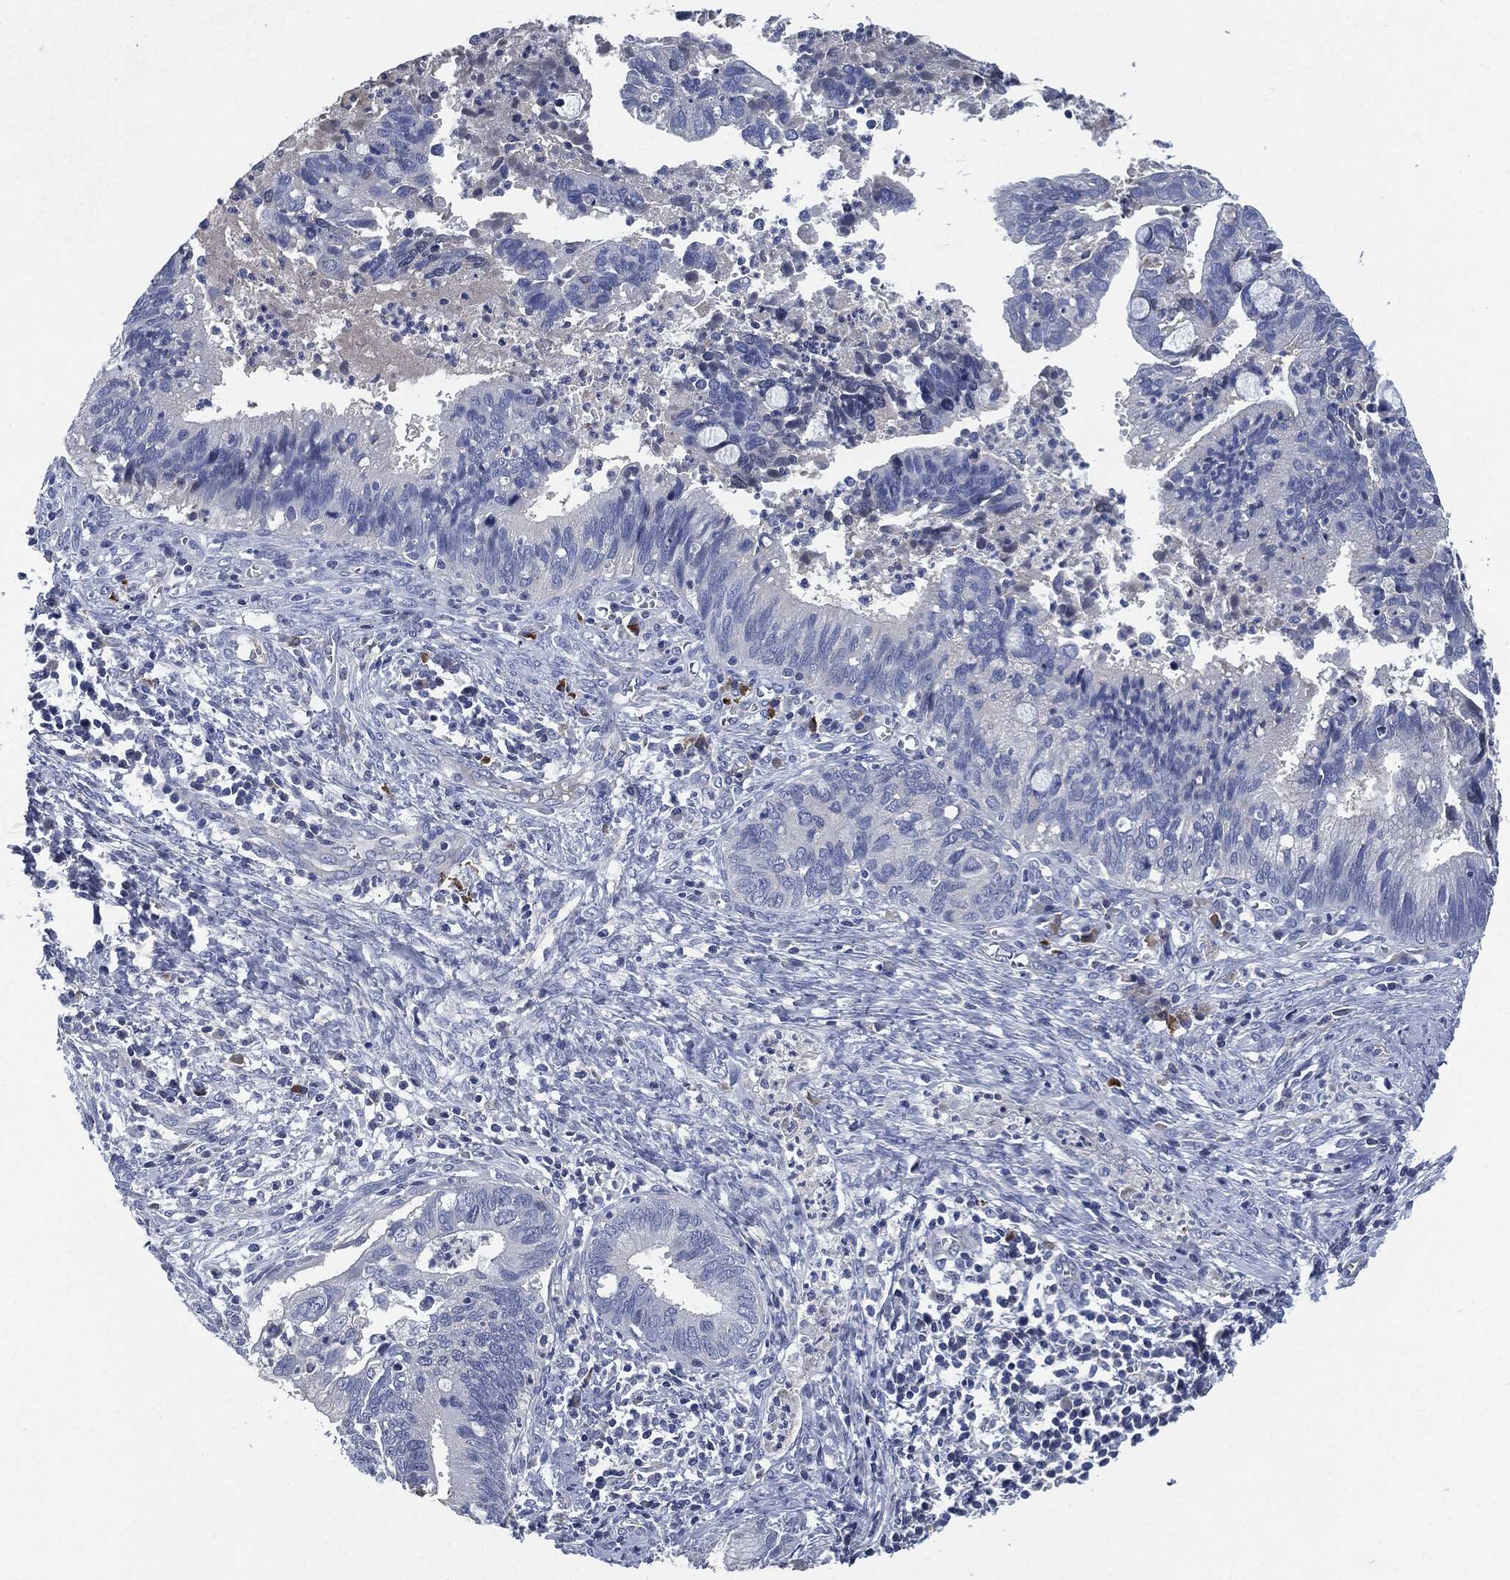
{"staining": {"intensity": "negative", "quantity": "none", "location": "none"}, "tissue": "cervical cancer", "cell_type": "Tumor cells", "image_type": "cancer", "snomed": [{"axis": "morphology", "description": "Adenocarcinoma, NOS"}, {"axis": "topography", "description": "Cervix"}], "caption": "A micrograph of cervical adenocarcinoma stained for a protein demonstrates no brown staining in tumor cells.", "gene": "CD27", "patient": {"sex": "female", "age": 42}}